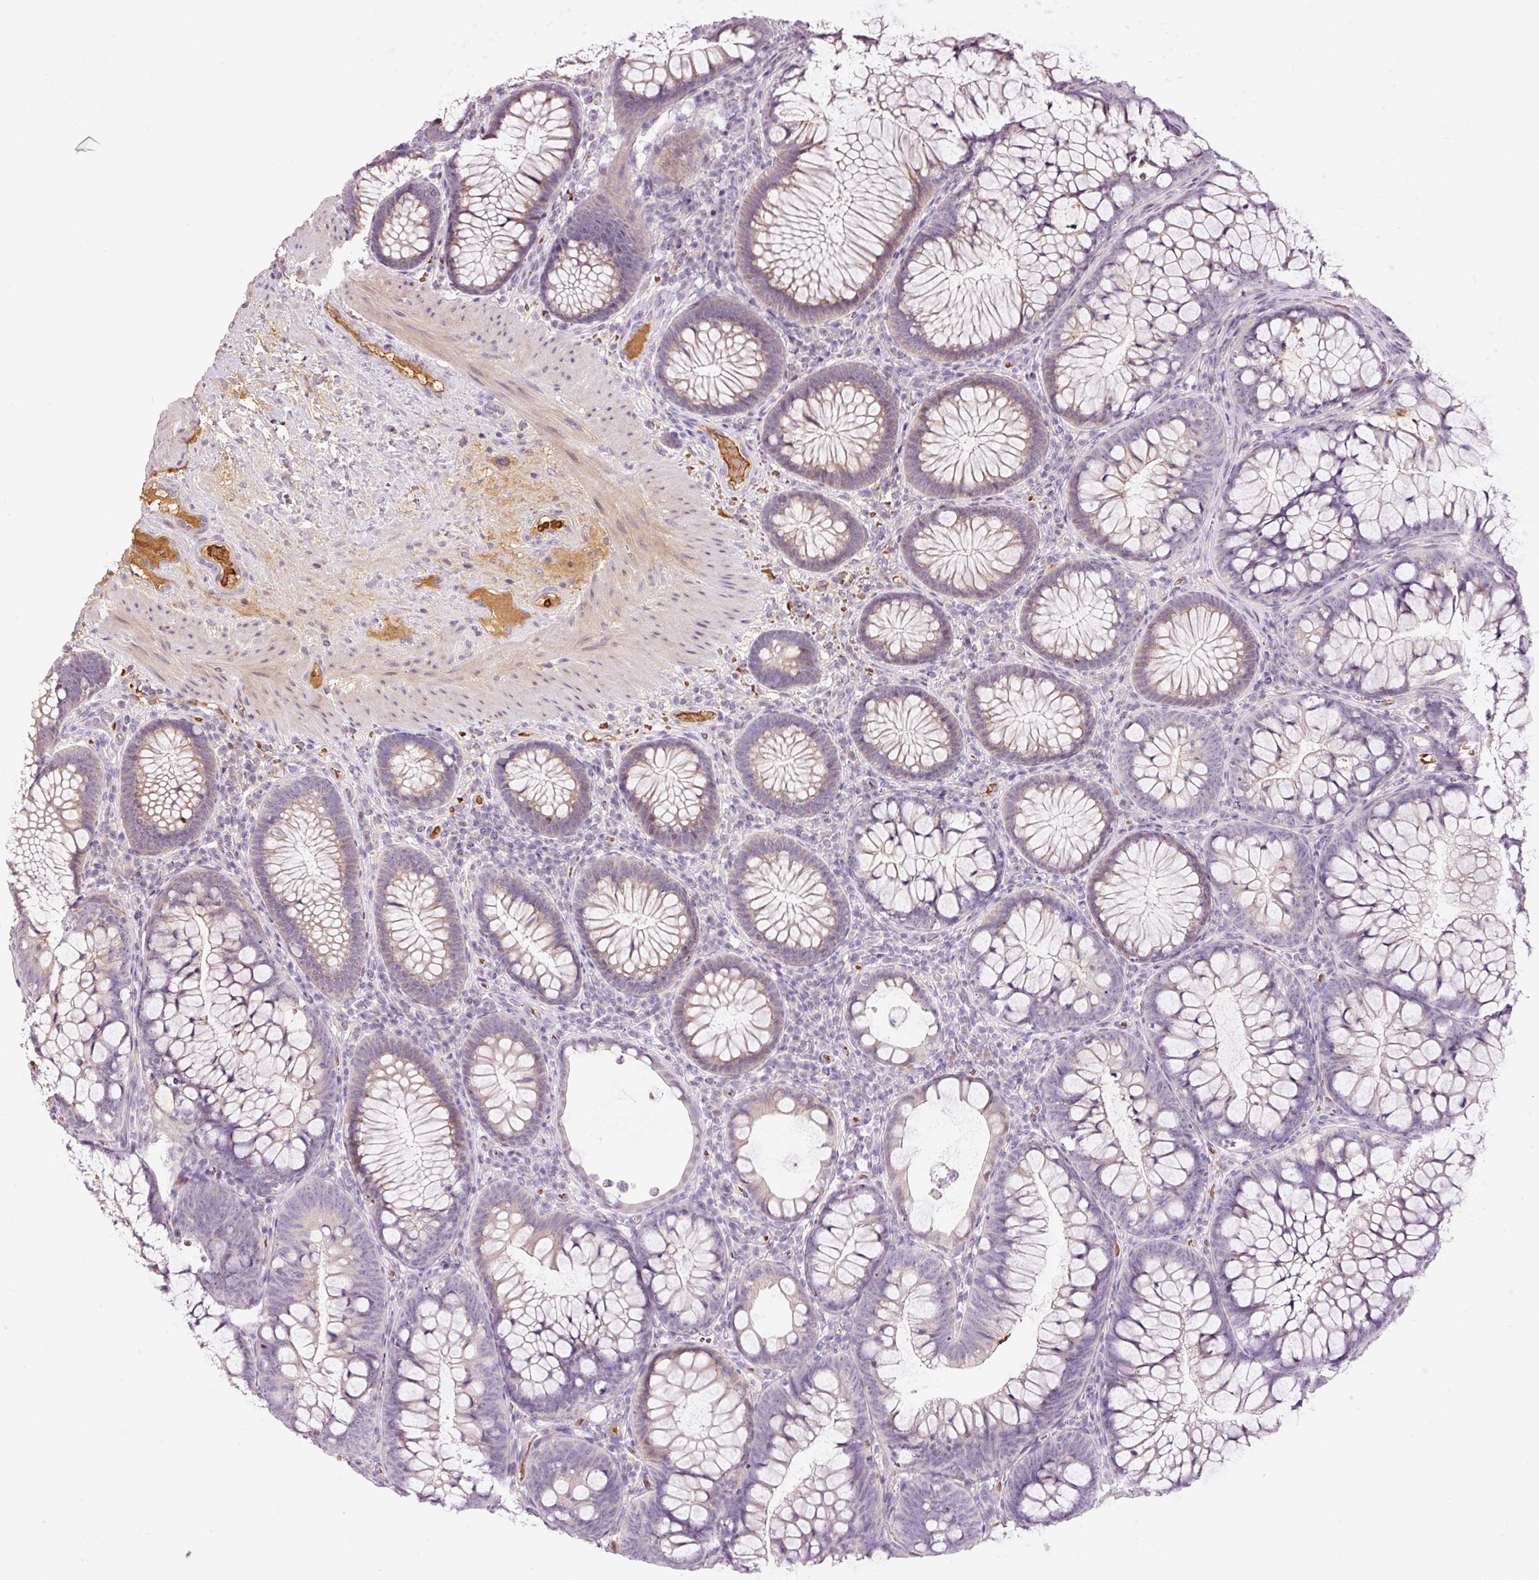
{"staining": {"intensity": "weak", "quantity": "25%-75%", "location": "cytoplasmic/membranous"}, "tissue": "colon", "cell_type": "Endothelial cells", "image_type": "normal", "snomed": [{"axis": "morphology", "description": "Normal tissue, NOS"}, {"axis": "morphology", "description": "Adenoma, NOS"}, {"axis": "topography", "description": "Soft tissue"}, {"axis": "topography", "description": "Colon"}], "caption": "Immunohistochemistry (IHC) micrograph of benign colon stained for a protein (brown), which reveals low levels of weak cytoplasmic/membranous staining in approximately 25%-75% of endothelial cells.", "gene": "CMTM8", "patient": {"sex": "male", "age": 47}}